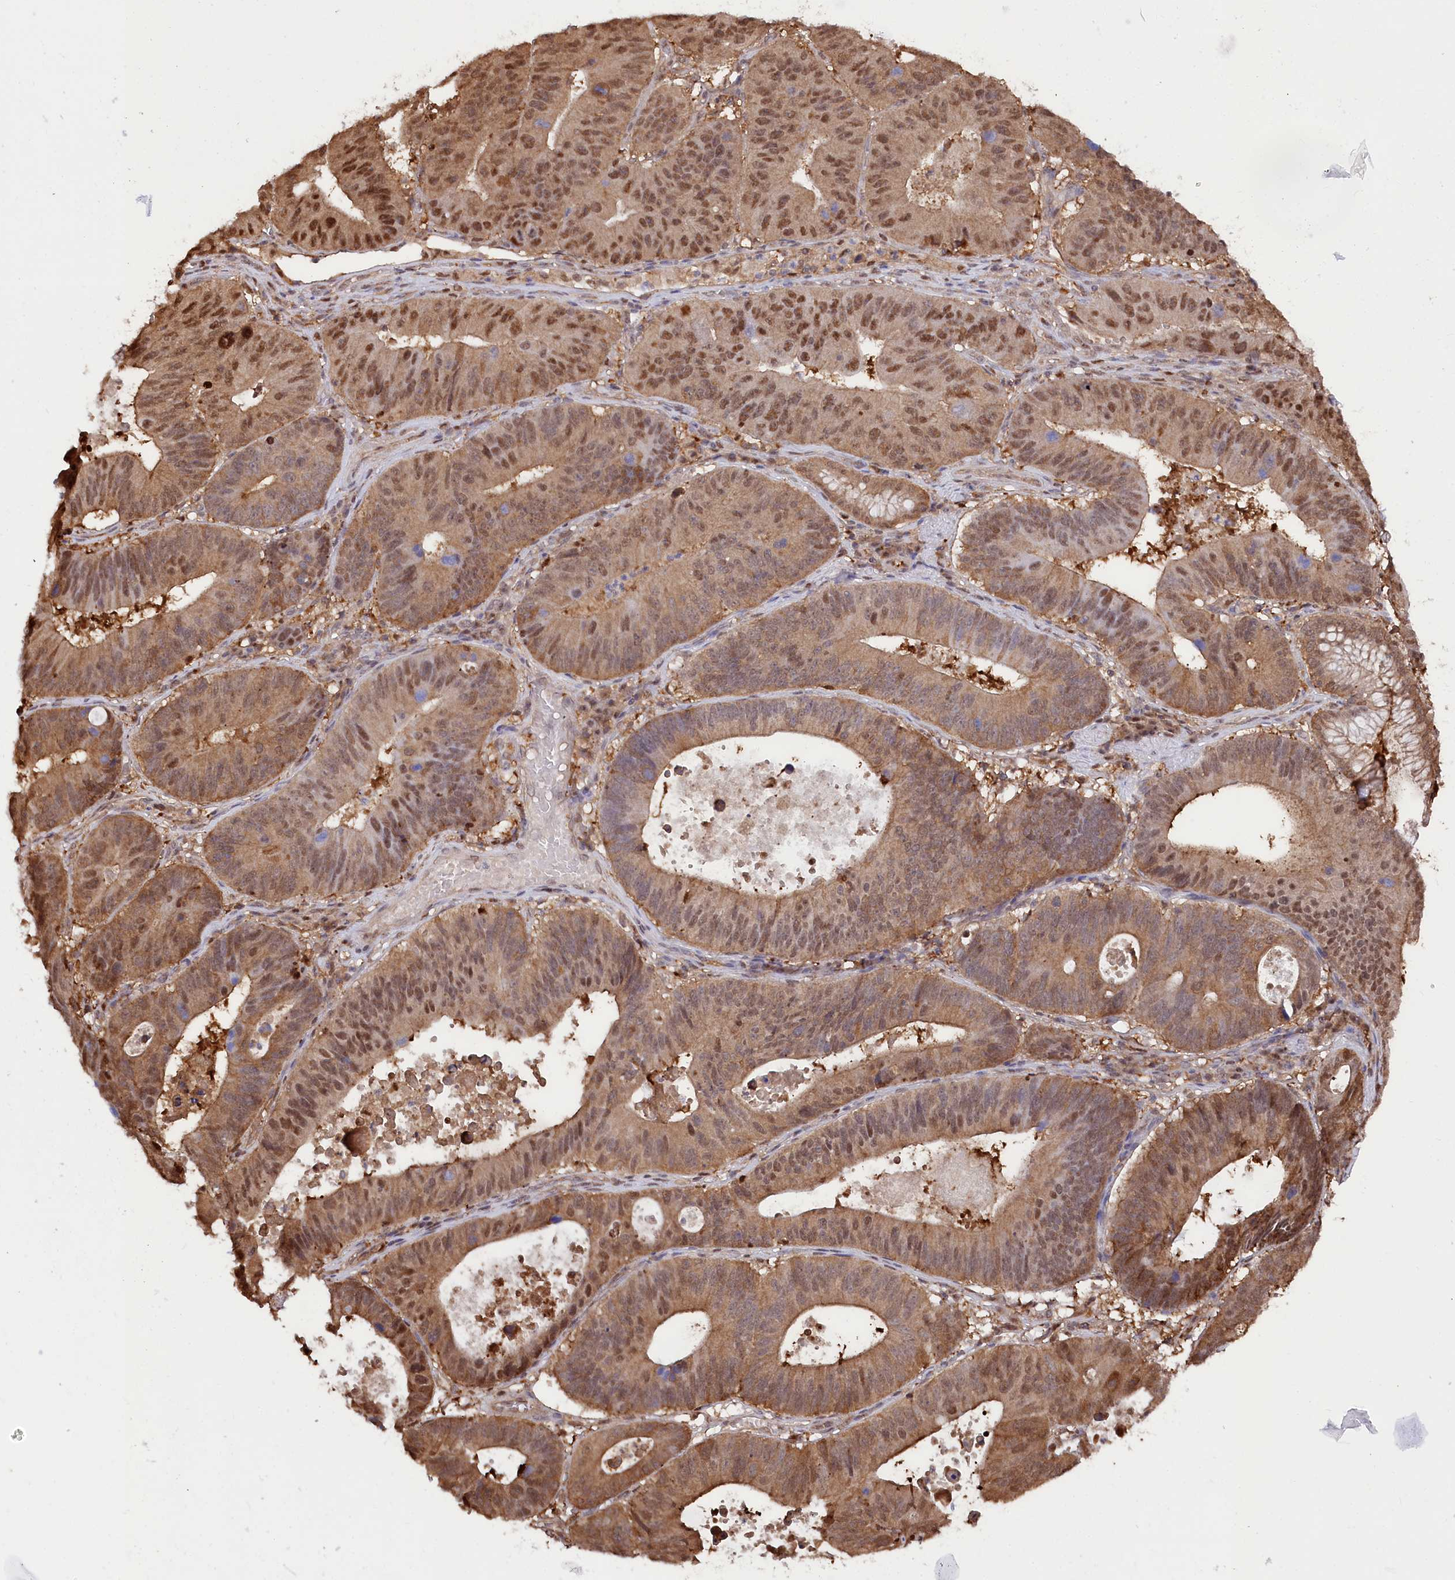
{"staining": {"intensity": "moderate", "quantity": ">75%", "location": "cytoplasmic/membranous,nuclear"}, "tissue": "stomach cancer", "cell_type": "Tumor cells", "image_type": "cancer", "snomed": [{"axis": "morphology", "description": "Adenocarcinoma, NOS"}, {"axis": "topography", "description": "Stomach"}], "caption": "Stomach cancer (adenocarcinoma) was stained to show a protein in brown. There is medium levels of moderate cytoplasmic/membranous and nuclear staining in about >75% of tumor cells.", "gene": "PSMA1", "patient": {"sex": "male", "age": 59}}